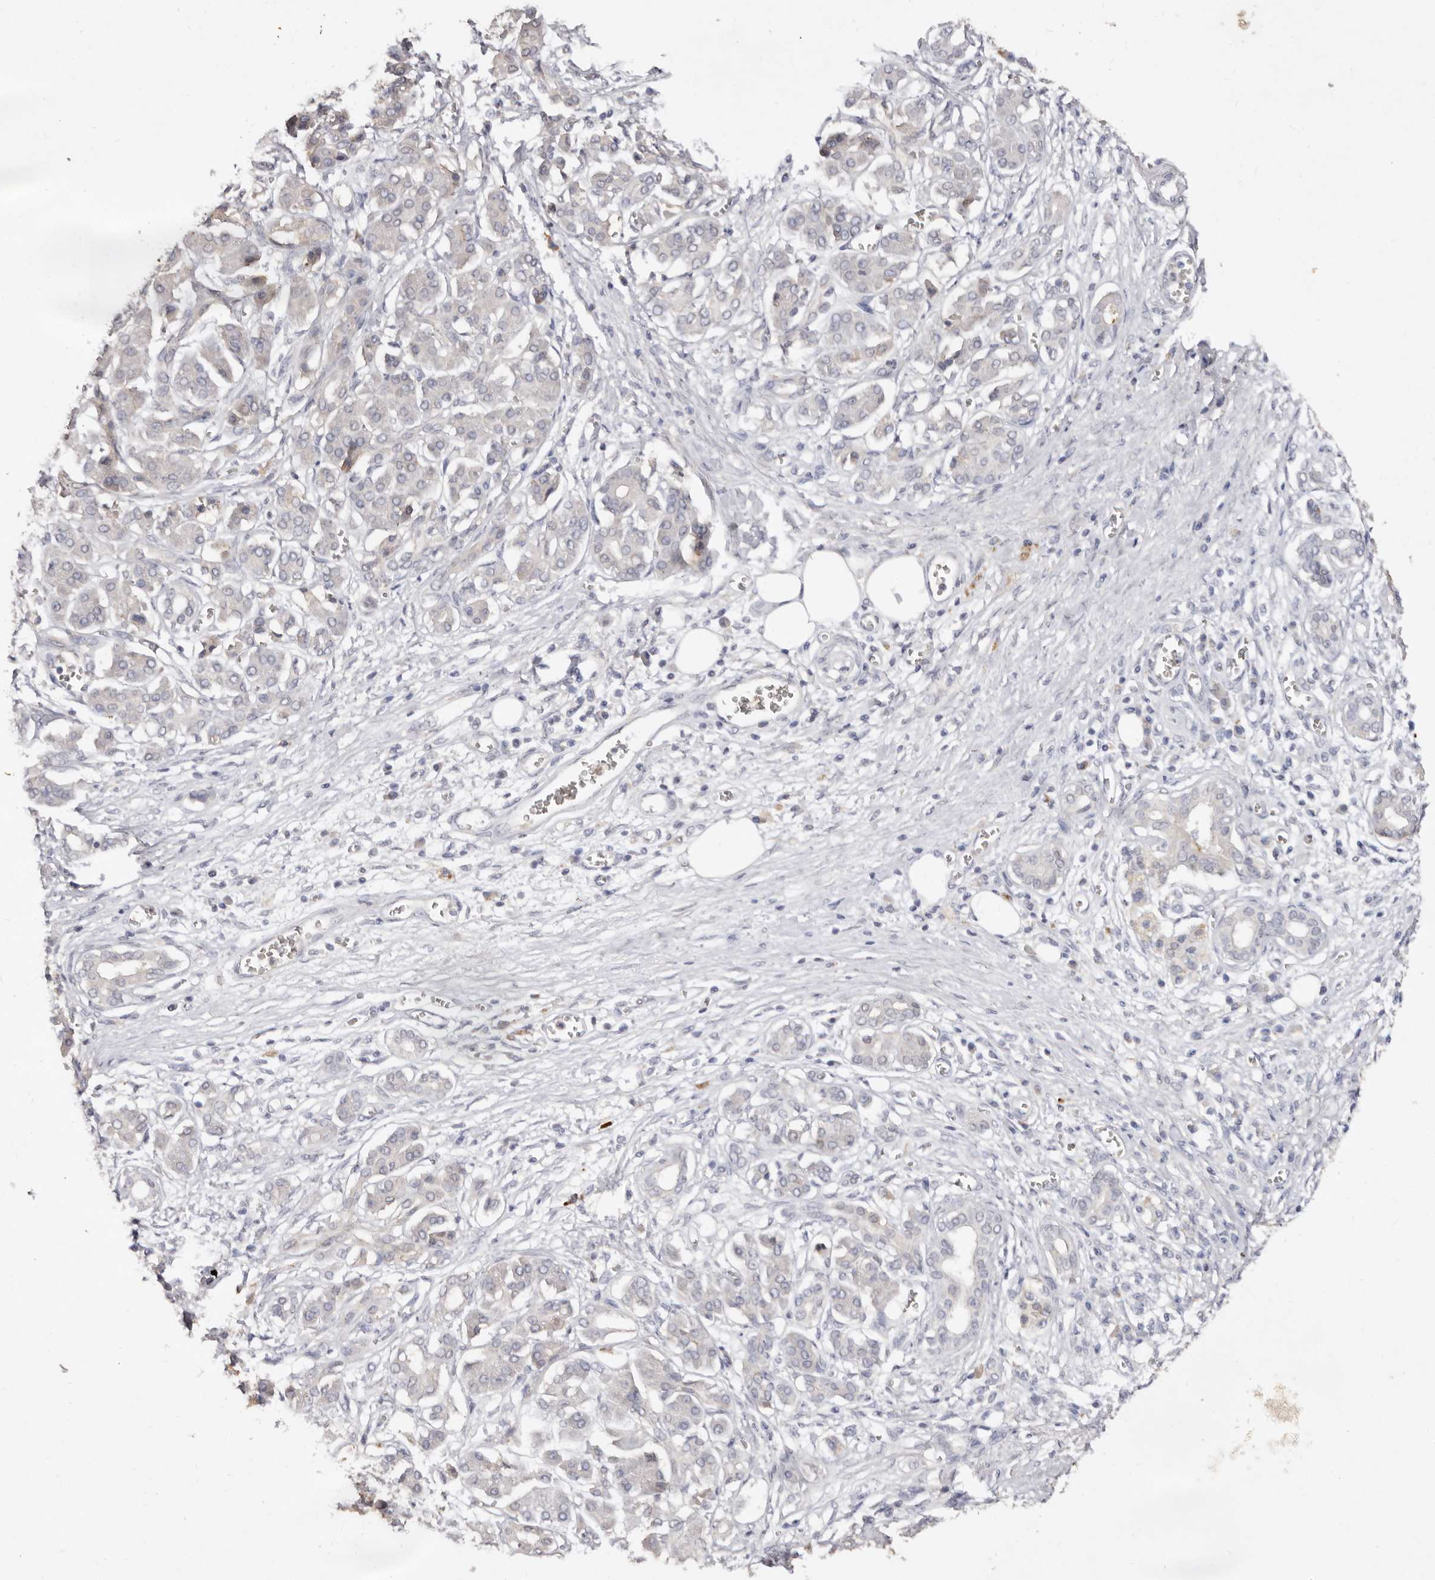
{"staining": {"intensity": "negative", "quantity": "none", "location": "none"}, "tissue": "pancreatic cancer", "cell_type": "Tumor cells", "image_type": "cancer", "snomed": [{"axis": "morphology", "description": "Adenocarcinoma, NOS"}, {"axis": "topography", "description": "Pancreas"}], "caption": "Tumor cells show no significant positivity in adenocarcinoma (pancreatic).", "gene": "EDEM1", "patient": {"sex": "male", "age": 78}}